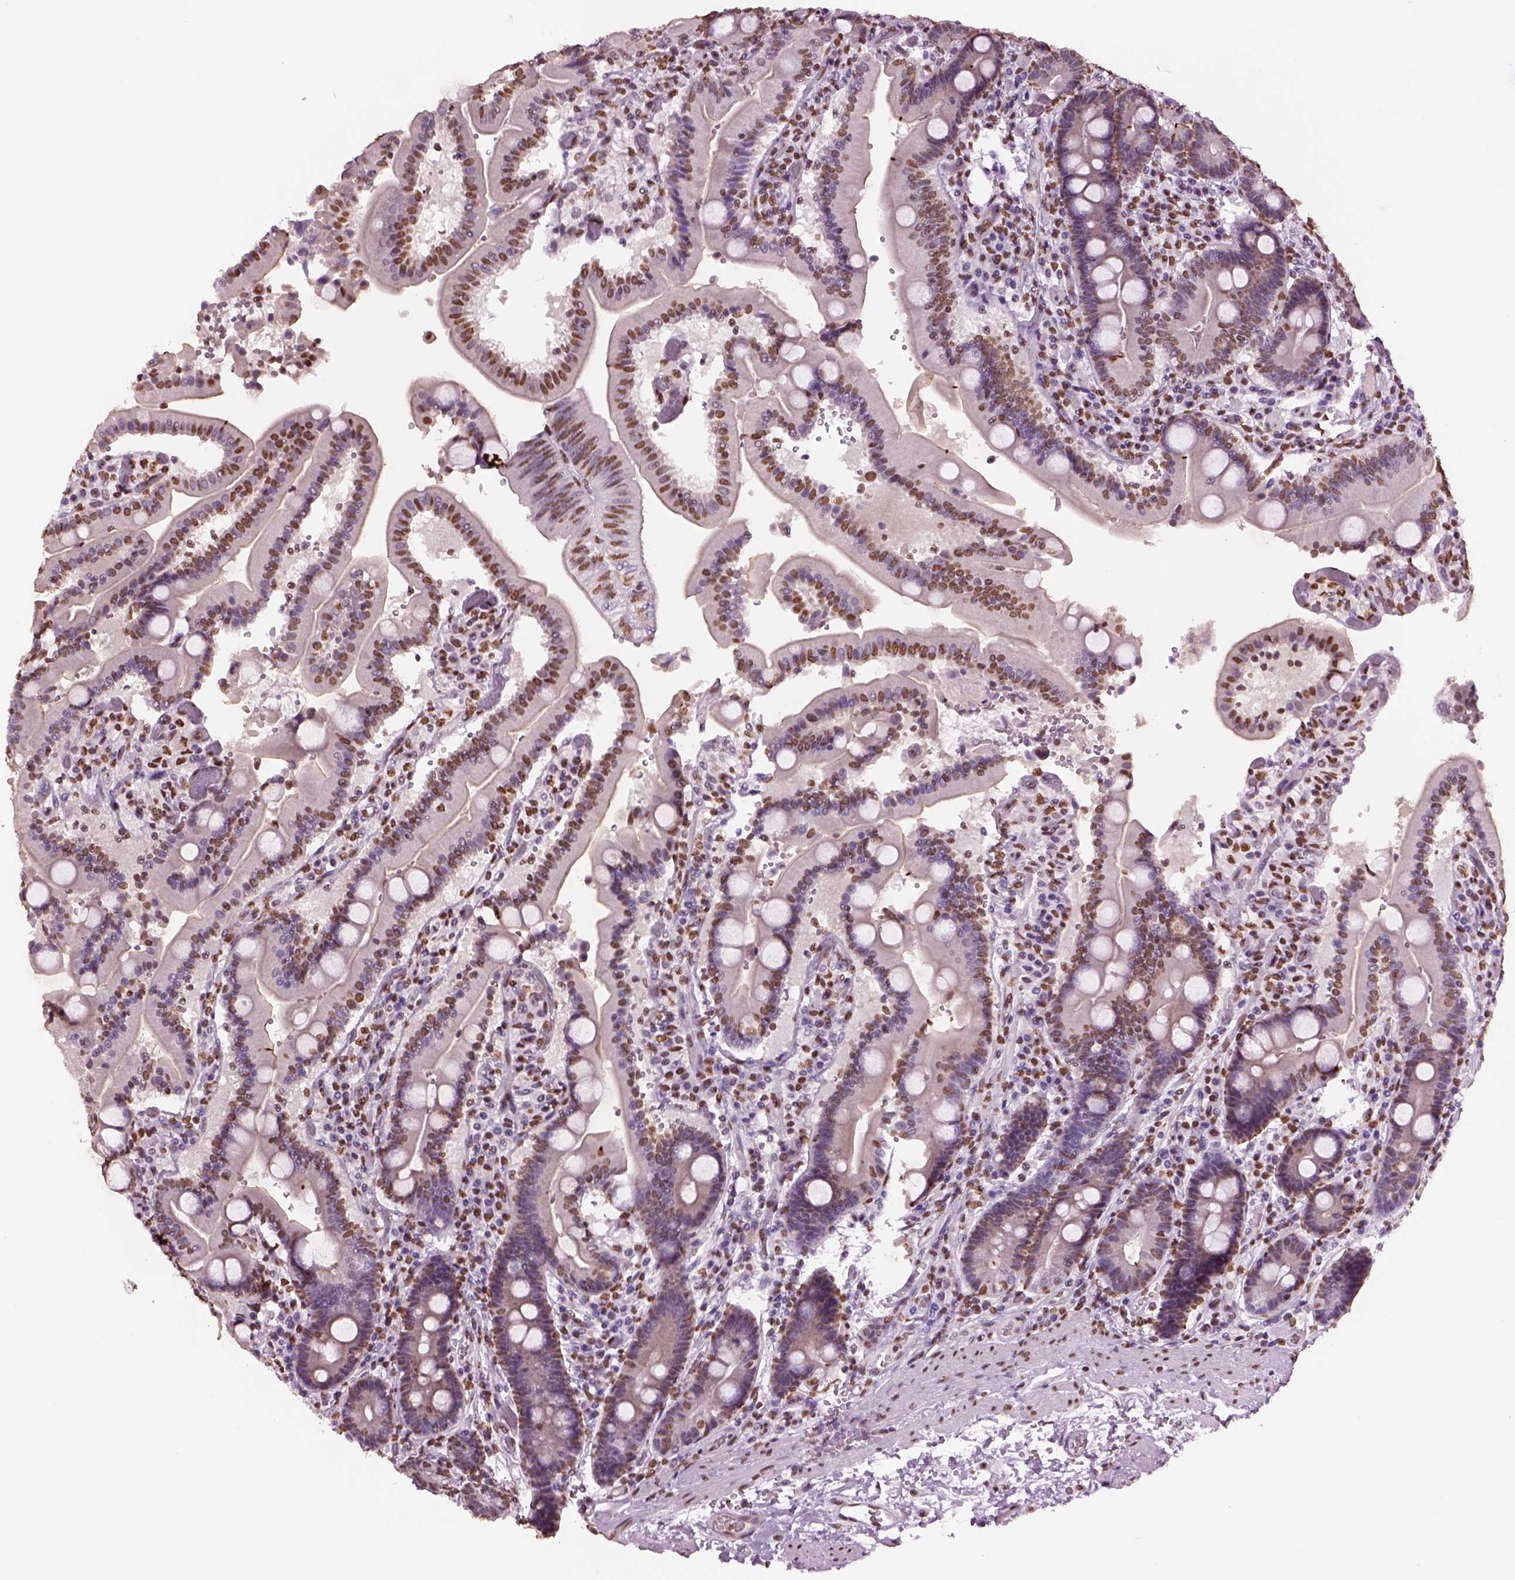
{"staining": {"intensity": "moderate", "quantity": "25%-75%", "location": "nuclear"}, "tissue": "duodenum", "cell_type": "Glandular cells", "image_type": "normal", "snomed": [{"axis": "morphology", "description": "Normal tissue, NOS"}, {"axis": "topography", "description": "Duodenum"}], "caption": "The photomicrograph displays staining of benign duodenum, revealing moderate nuclear protein positivity (brown color) within glandular cells. The protein is stained brown, and the nuclei are stained in blue (DAB (3,3'-diaminobenzidine) IHC with brightfield microscopy, high magnification).", "gene": "DDX3X", "patient": {"sex": "female", "age": 62}}